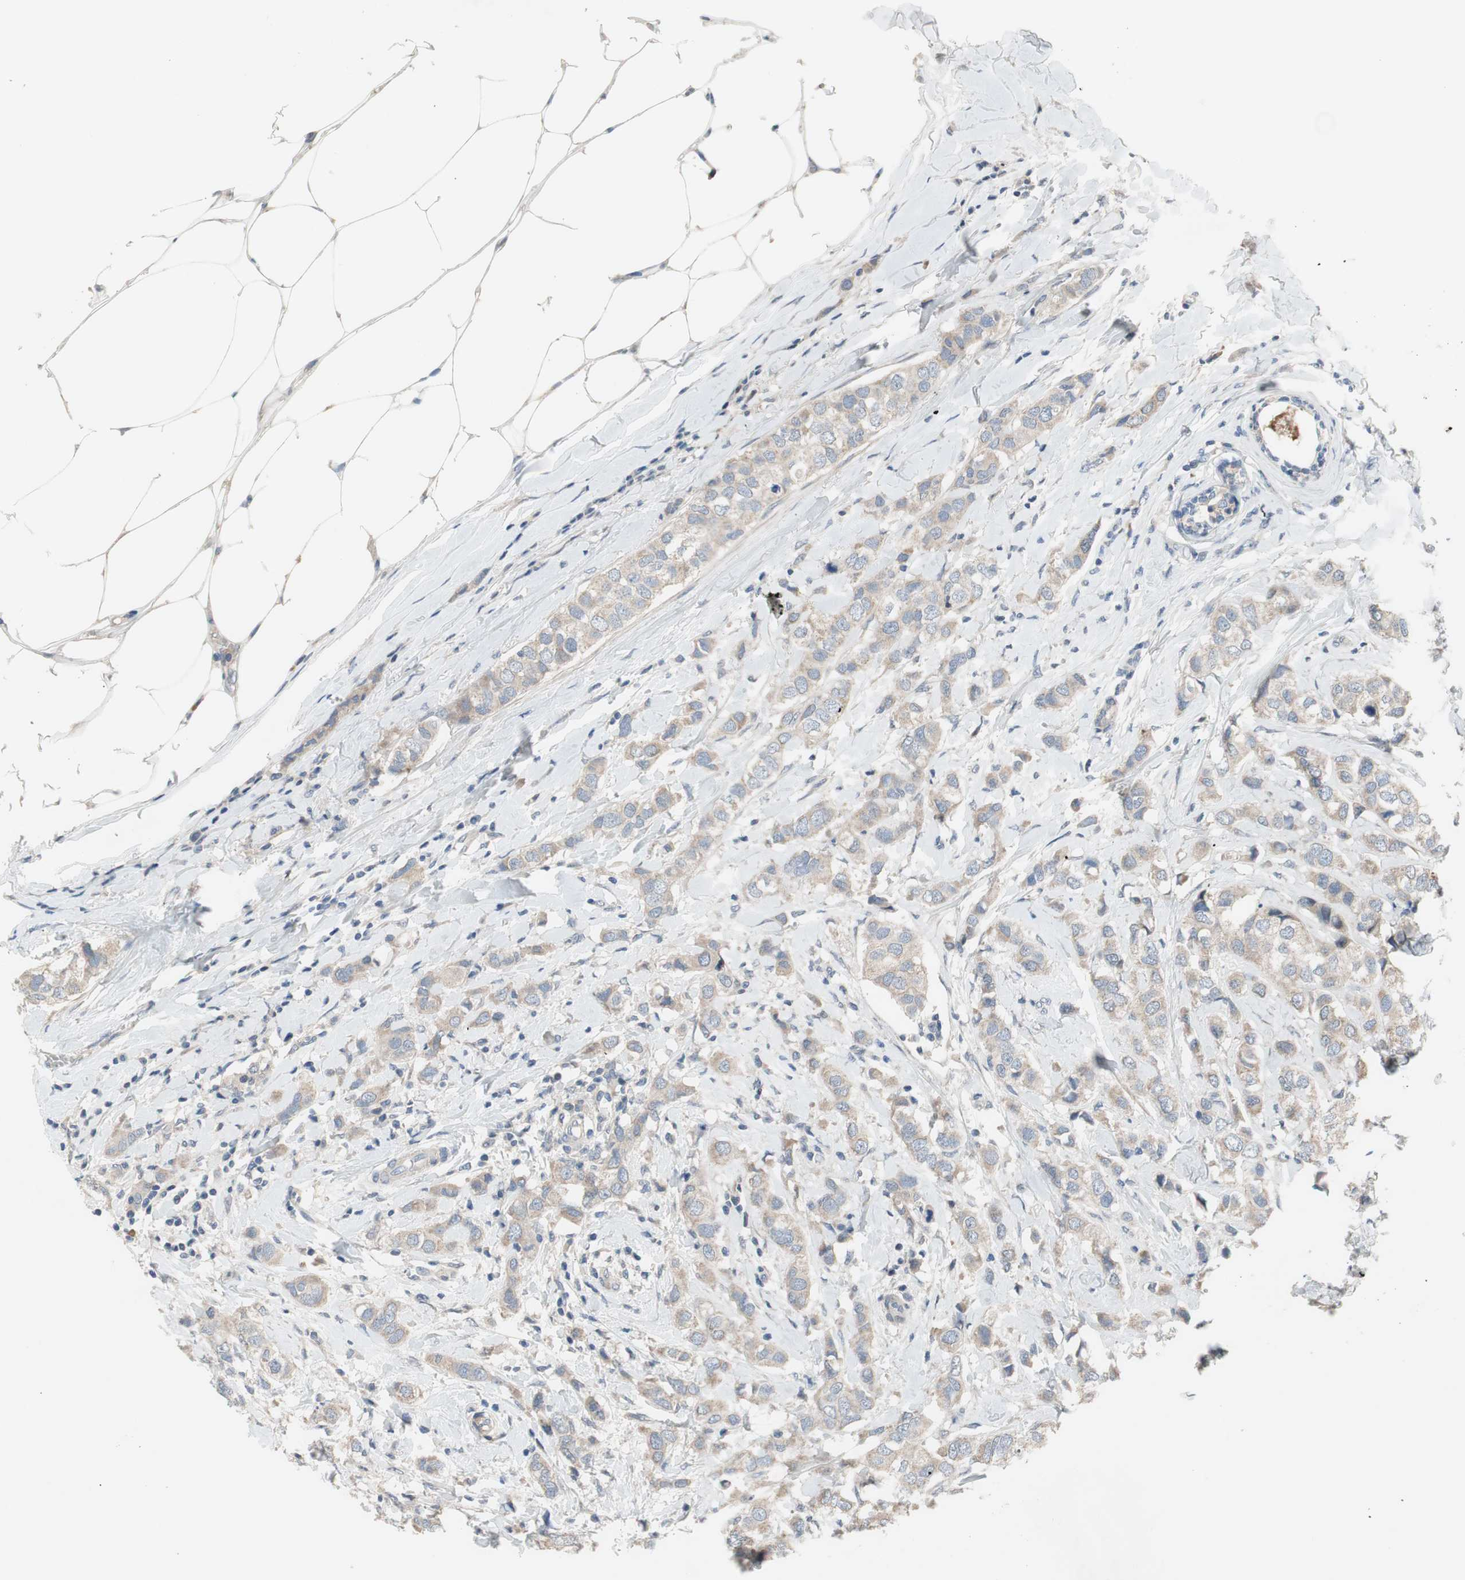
{"staining": {"intensity": "negative", "quantity": "none", "location": "none"}, "tissue": "breast cancer", "cell_type": "Tumor cells", "image_type": "cancer", "snomed": [{"axis": "morphology", "description": "Duct carcinoma"}, {"axis": "topography", "description": "Breast"}], "caption": "IHC photomicrograph of neoplastic tissue: human intraductal carcinoma (breast) stained with DAB shows no significant protein staining in tumor cells. (DAB (3,3'-diaminobenzidine) immunohistochemistry with hematoxylin counter stain).", "gene": "TACR3", "patient": {"sex": "female", "age": 50}}